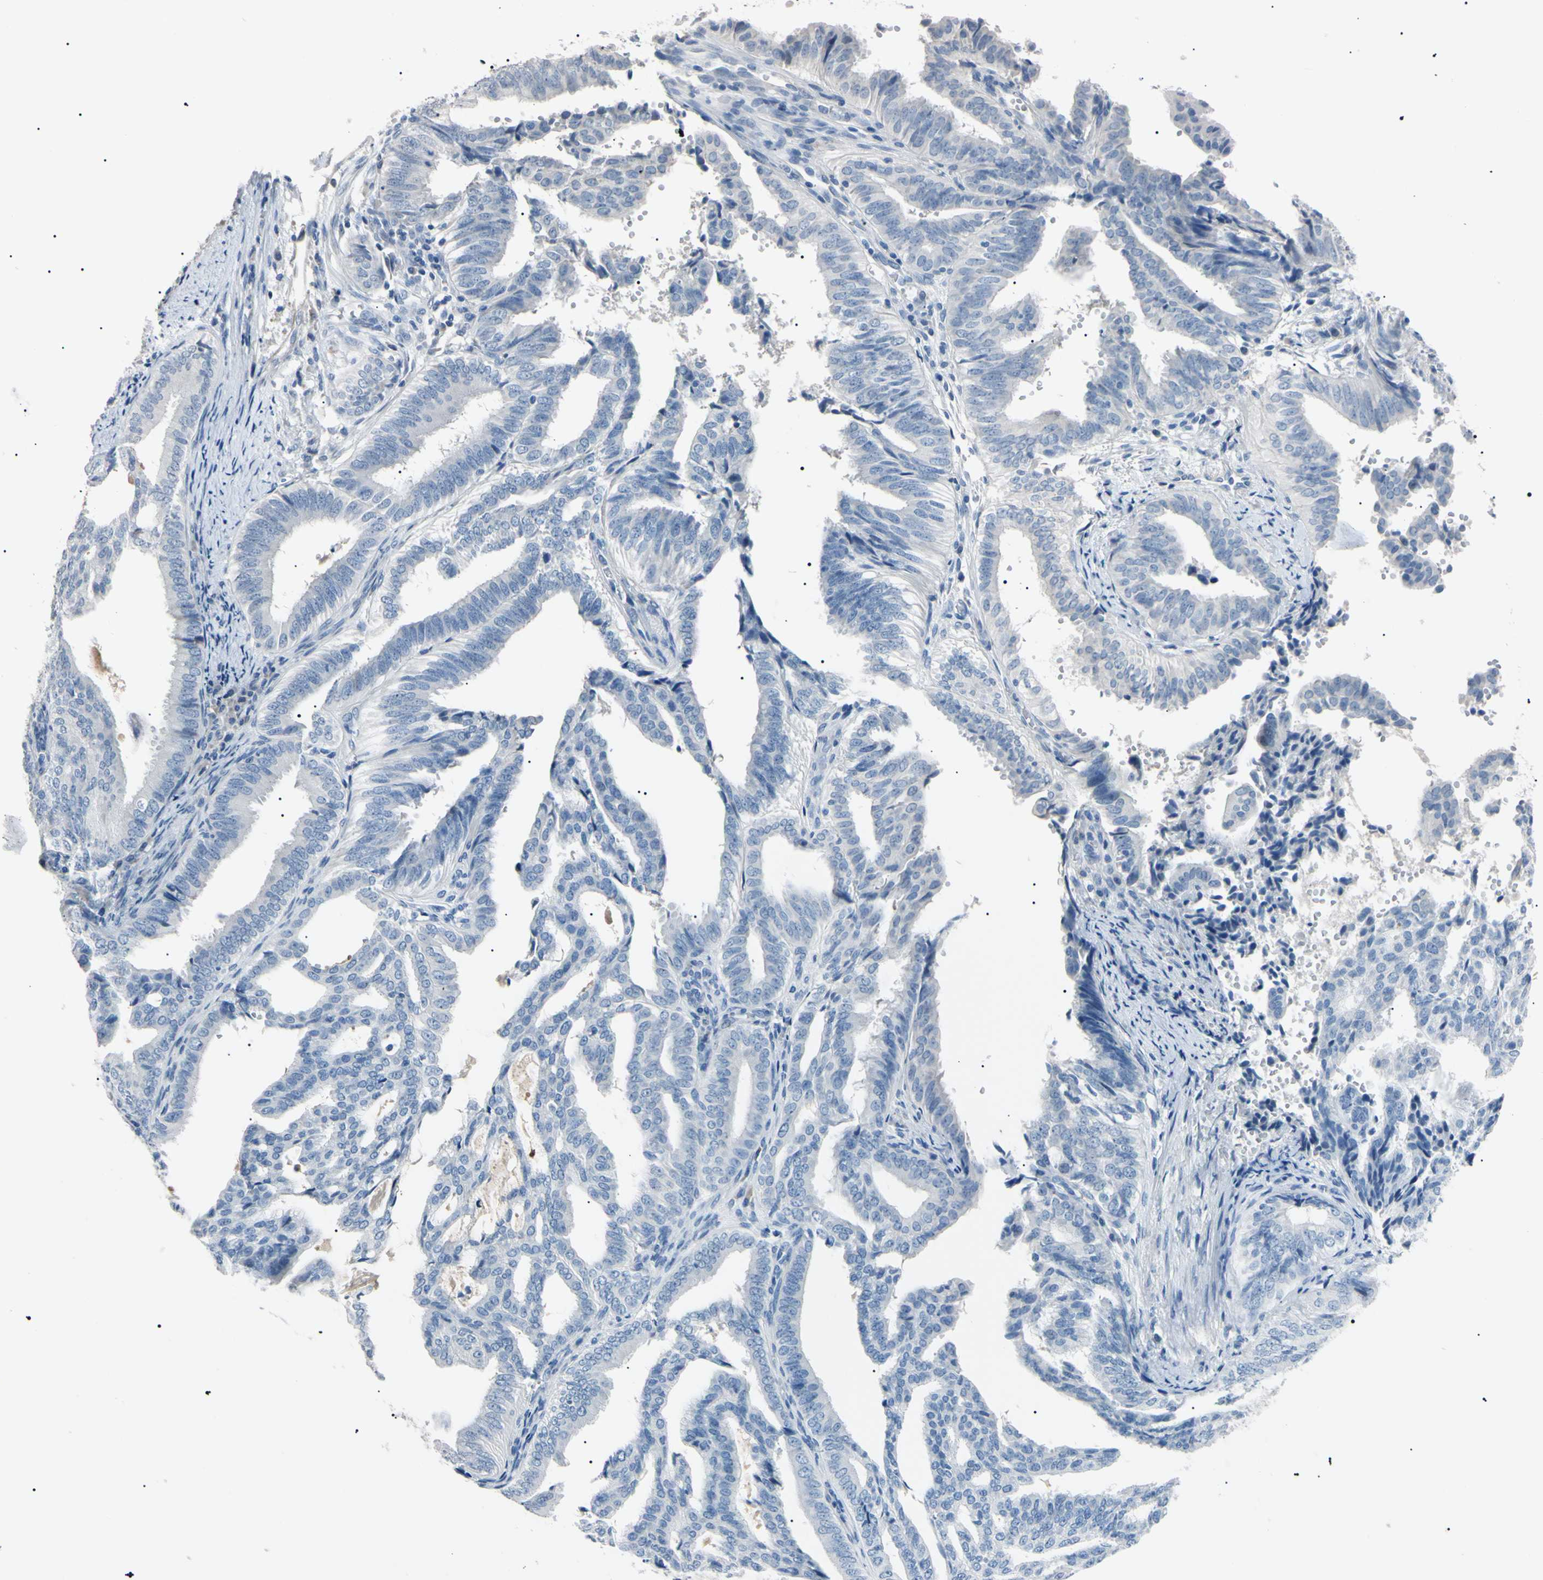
{"staining": {"intensity": "negative", "quantity": "none", "location": "none"}, "tissue": "endometrial cancer", "cell_type": "Tumor cells", "image_type": "cancer", "snomed": [{"axis": "morphology", "description": "Adenocarcinoma, NOS"}, {"axis": "topography", "description": "Endometrium"}], "caption": "Photomicrograph shows no significant protein staining in tumor cells of endometrial cancer (adenocarcinoma). (DAB immunohistochemistry (IHC), high magnification).", "gene": "CGB3", "patient": {"sex": "female", "age": 58}}